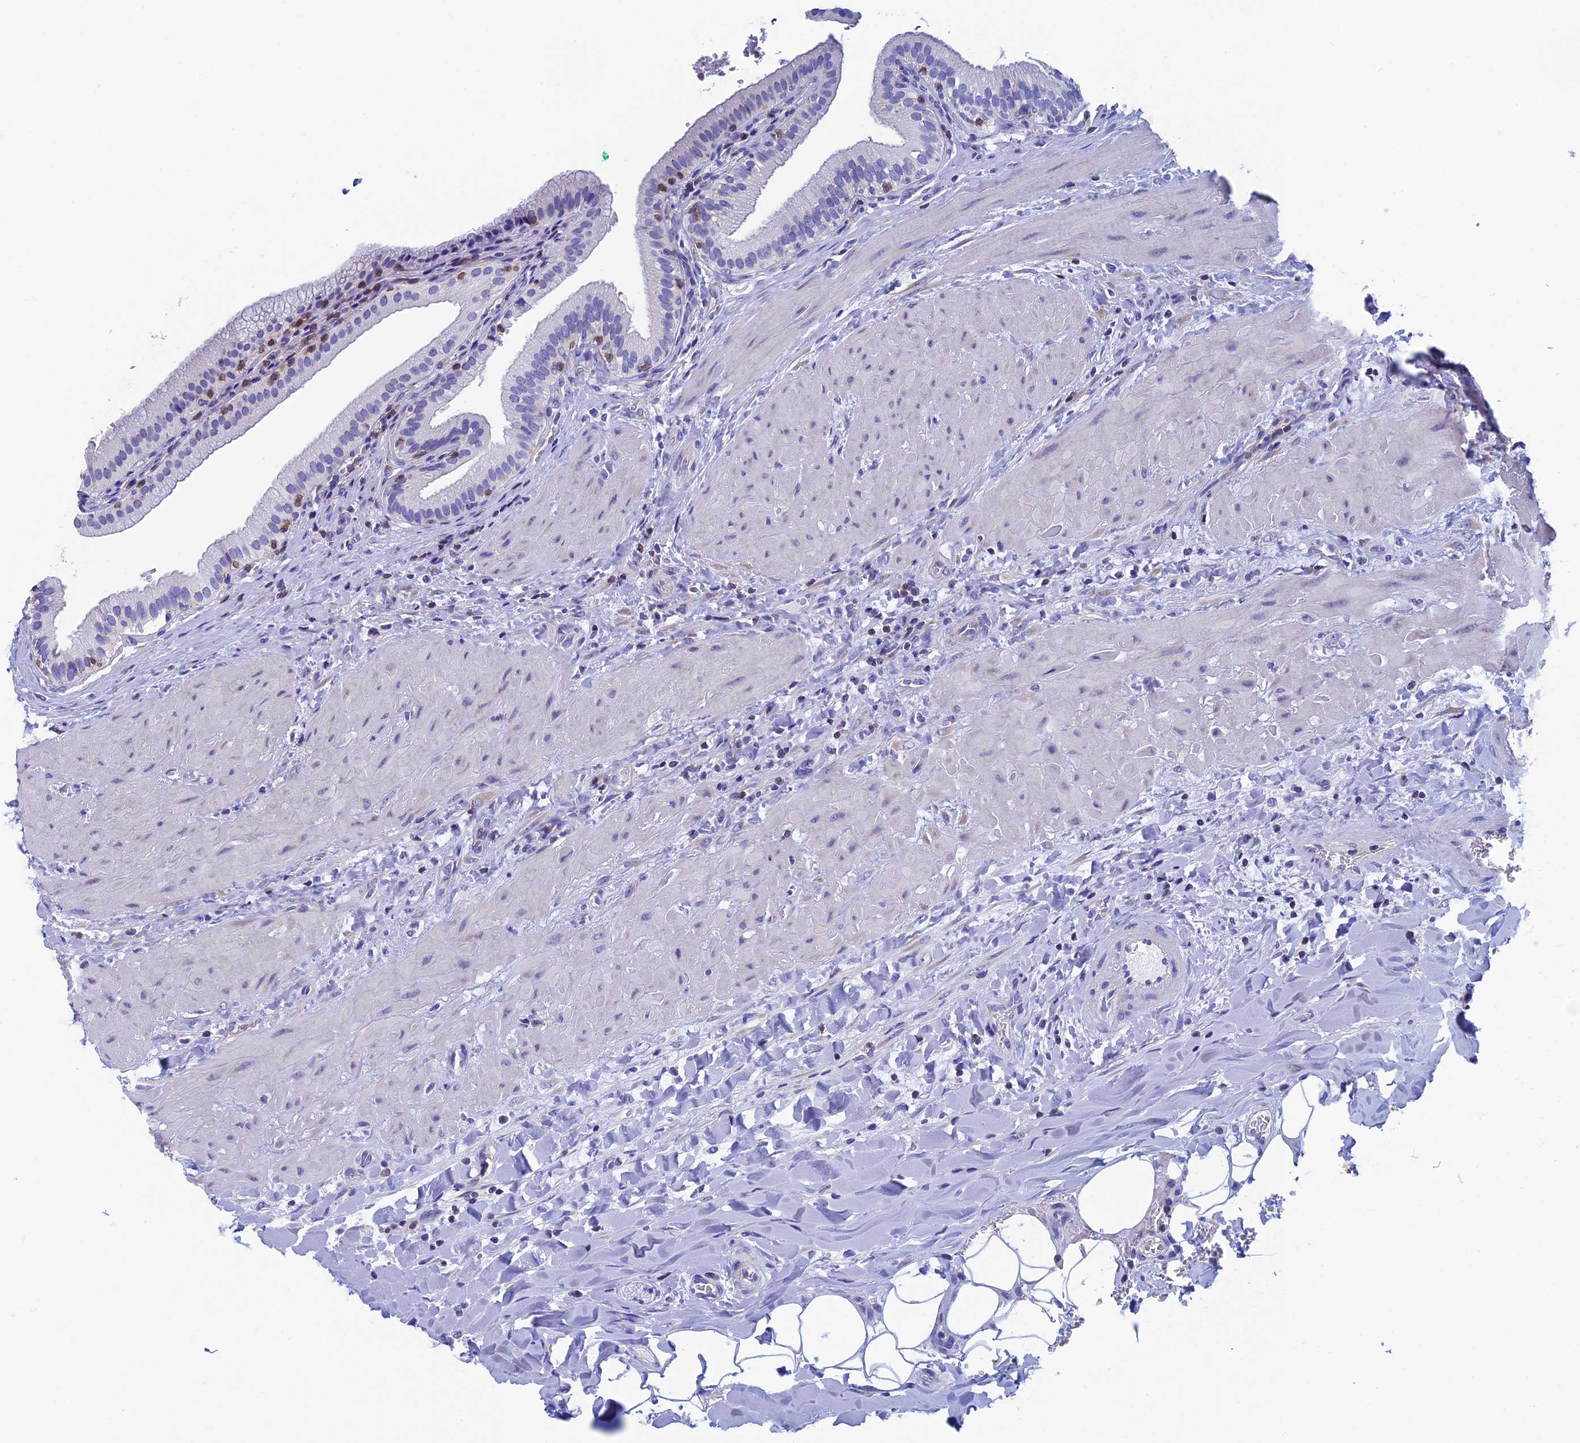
{"staining": {"intensity": "negative", "quantity": "none", "location": "none"}, "tissue": "gallbladder", "cell_type": "Glandular cells", "image_type": "normal", "snomed": [{"axis": "morphology", "description": "Normal tissue, NOS"}, {"axis": "topography", "description": "Gallbladder"}], "caption": "Human gallbladder stained for a protein using IHC shows no positivity in glandular cells.", "gene": "SEPTIN1", "patient": {"sex": "male", "age": 24}}